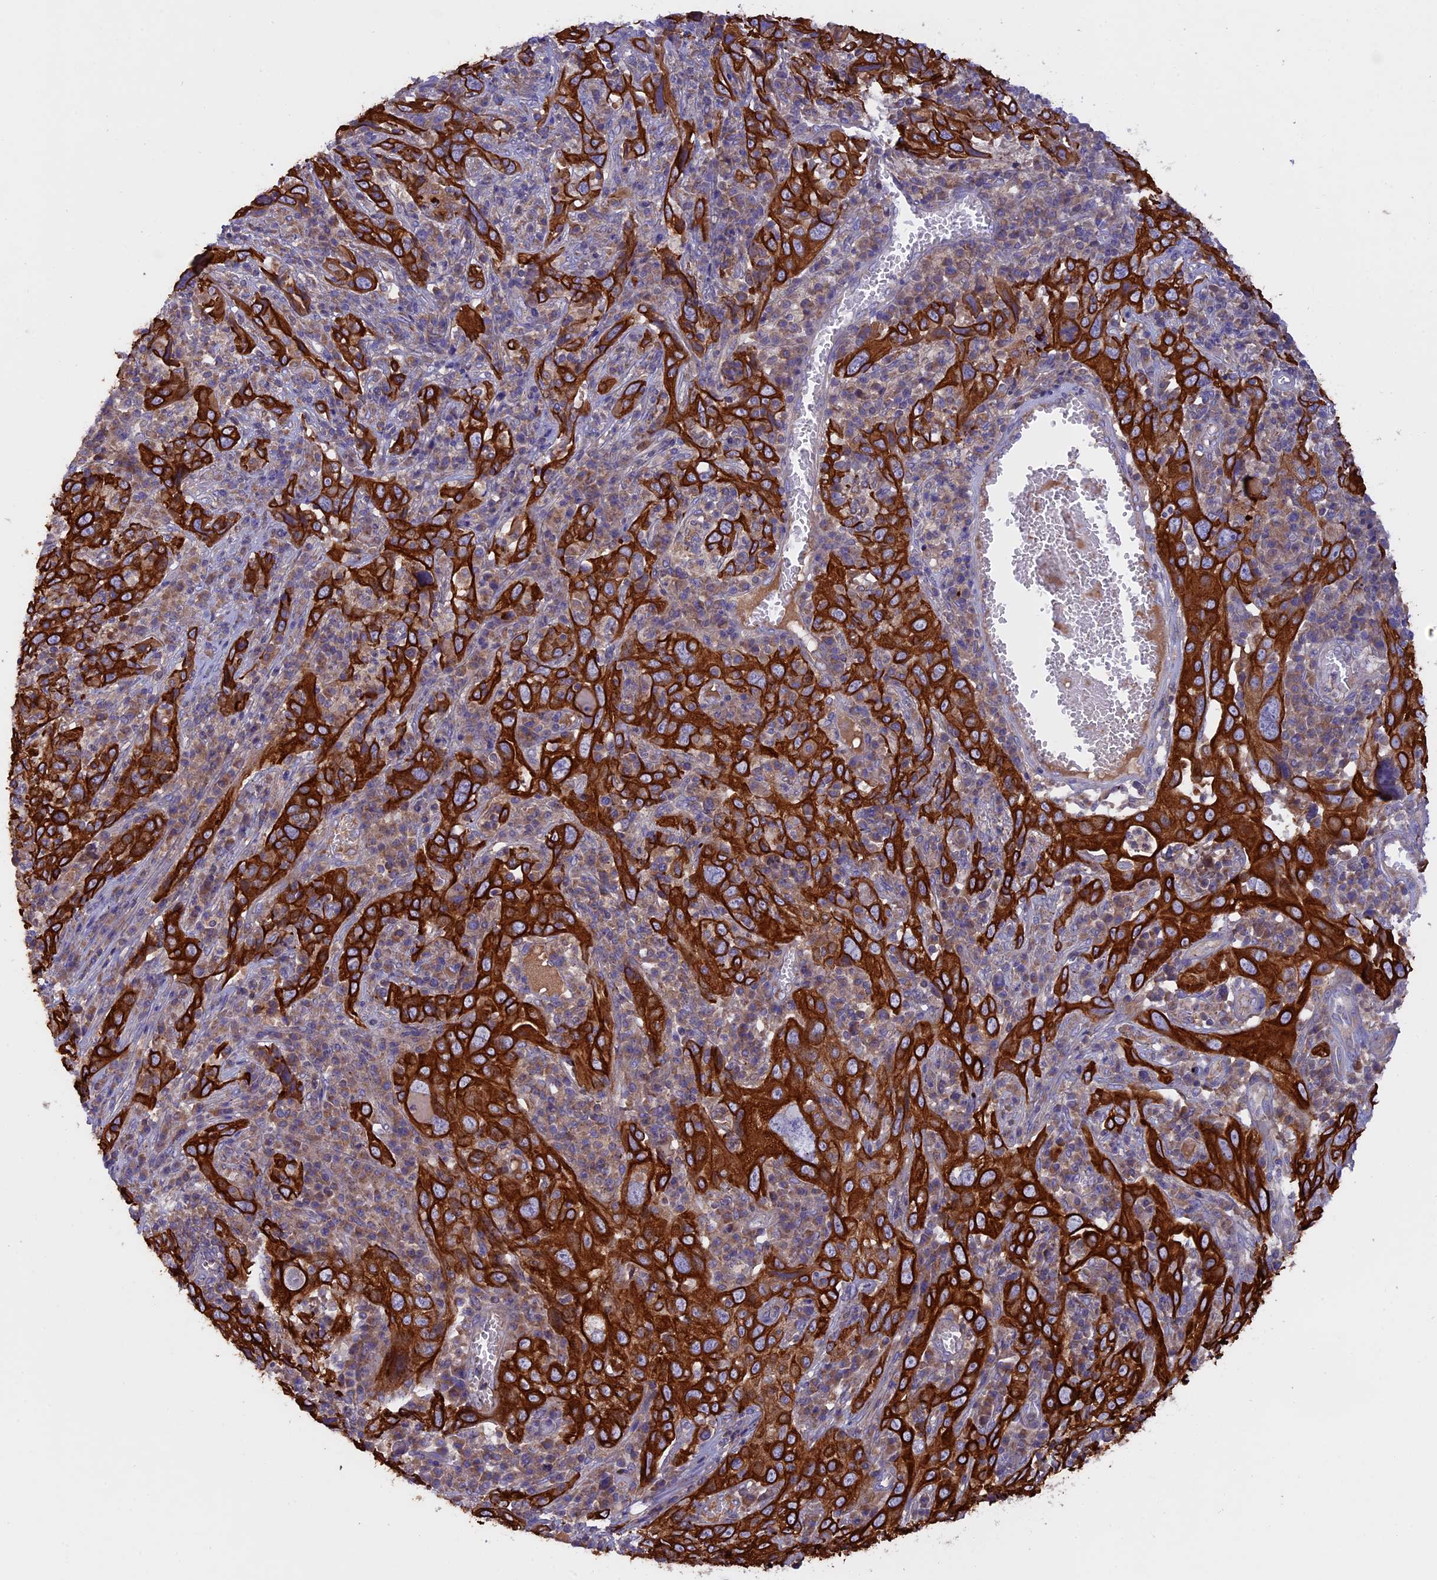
{"staining": {"intensity": "strong", "quantity": ">75%", "location": "cytoplasmic/membranous"}, "tissue": "cervical cancer", "cell_type": "Tumor cells", "image_type": "cancer", "snomed": [{"axis": "morphology", "description": "Squamous cell carcinoma, NOS"}, {"axis": "topography", "description": "Cervix"}], "caption": "Protein analysis of cervical cancer tissue reveals strong cytoplasmic/membranous staining in about >75% of tumor cells.", "gene": "PTPN9", "patient": {"sex": "female", "age": 46}}